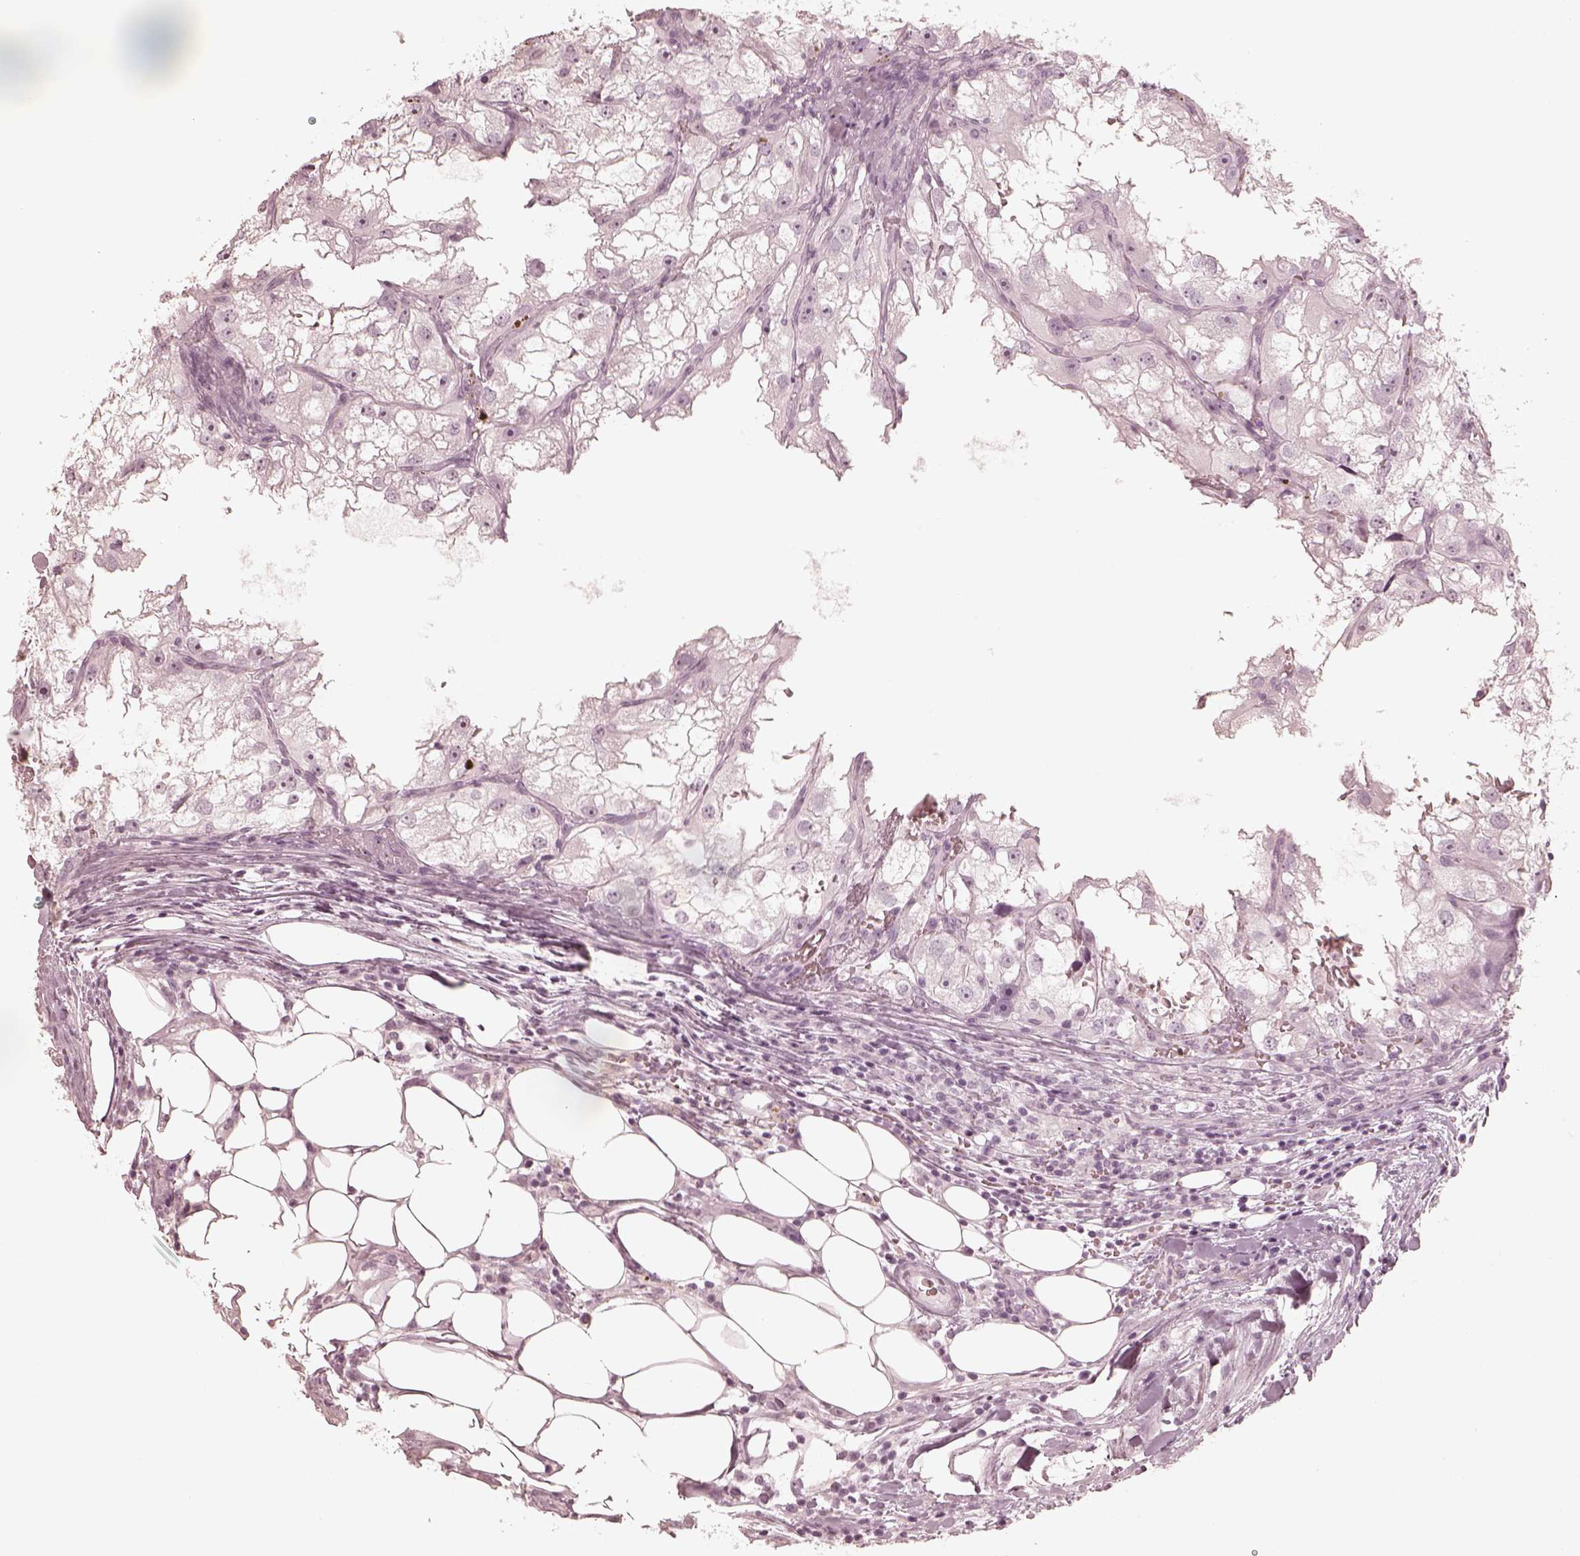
{"staining": {"intensity": "negative", "quantity": "none", "location": "none"}, "tissue": "renal cancer", "cell_type": "Tumor cells", "image_type": "cancer", "snomed": [{"axis": "morphology", "description": "Adenocarcinoma, NOS"}, {"axis": "topography", "description": "Kidney"}], "caption": "The photomicrograph demonstrates no staining of tumor cells in renal cancer (adenocarcinoma). (DAB (3,3'-diaminobenzidine) immunohistochemistry (IHC), high magnification).", "gene": "CALR3", "patient": {"sex": "male", "age": 59}}